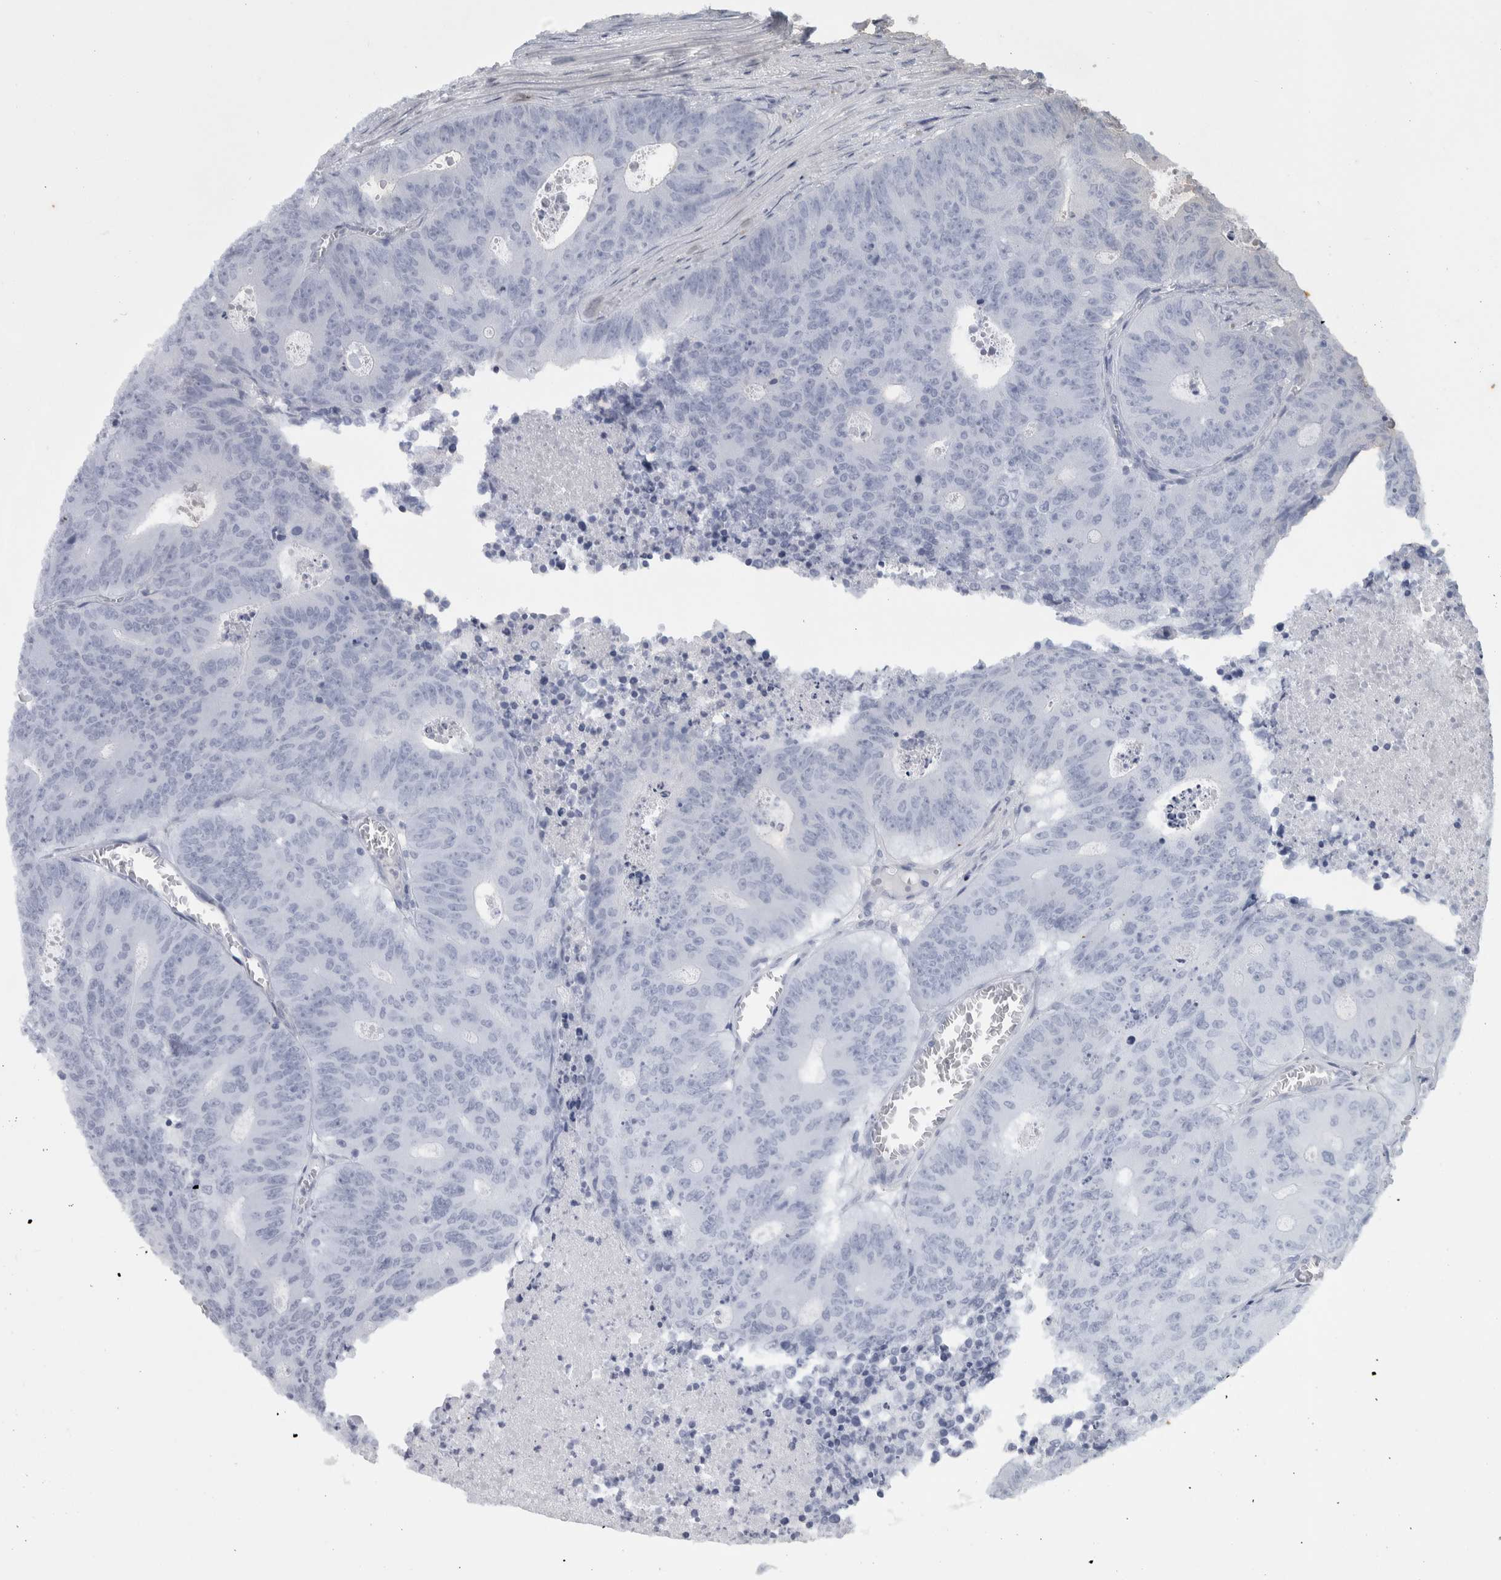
{"staining": {"intensity": "negative", "quantity": "none", "location": "none"}, "tissue": "colorectal cancer", "cell_type": "Tumor cells", "image_type": "cancer", "snomed": [{"axis": "morphology", "description": "Adenocarcinoma, NOS"}, {"axis": "topography", "description": "Colon"}], "caption": "IHC histopathology image of neoplastic tissue: human colorectal cancer stained with DAB displays no significant protein positivity in tumor cells.", "gene": "ZNF862", "patient": {"sex": "male", "age": 87}}